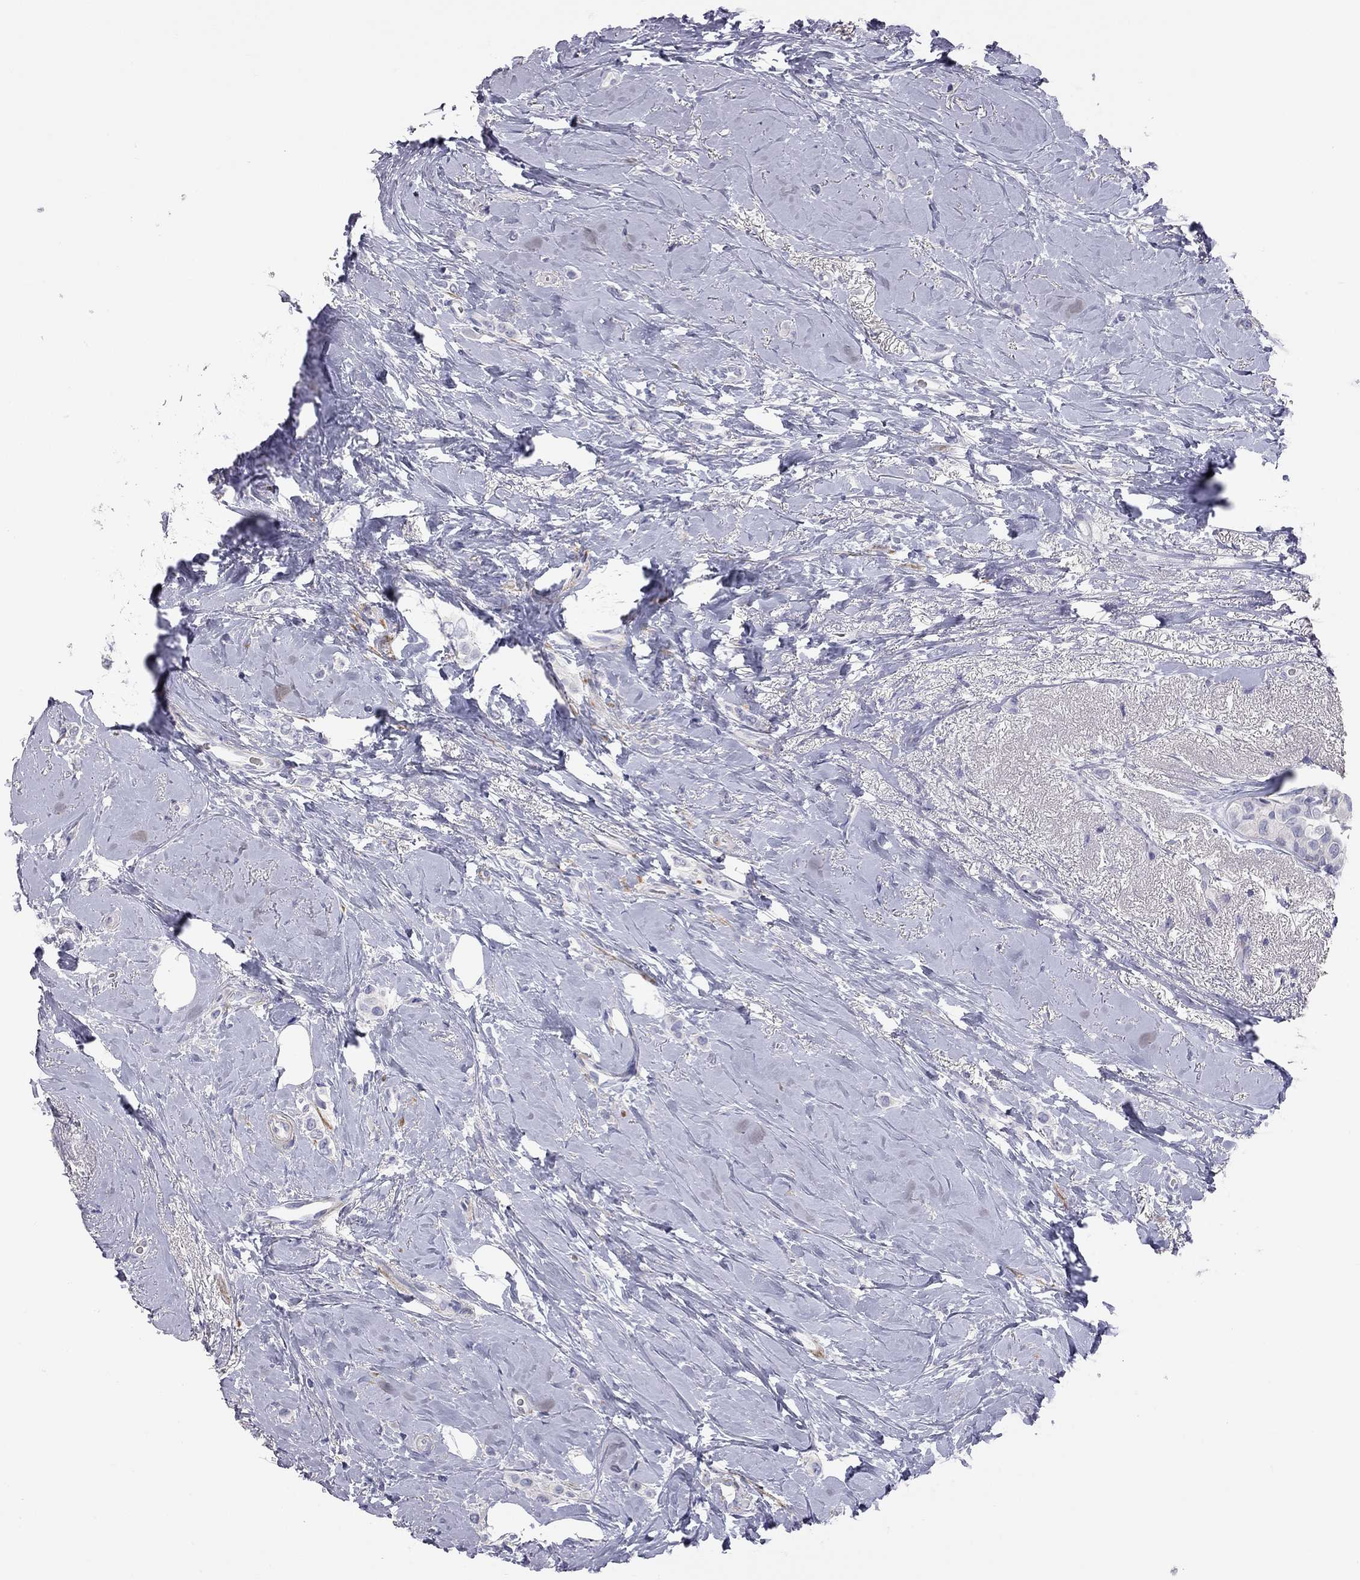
{"staining": {"intensity": "negative", "quantity": "none", "location": "none"}, "tissue": "breast cancer", "cell_type": "Tumor cells", "image_type": "cancer", "snomed": [{"axis": "morphology", "description": "Lobular carcinoma"}, {"axis": "topography", "description": "Breast"}], "caption": "Human lobular carcinoma (breast) stained for a protein using immunohistochemistry (IHC) exhibits no positivity in tumor cells.", "gene": "ADCYAP1", "patient": {"sex": "female", "age": 66}}